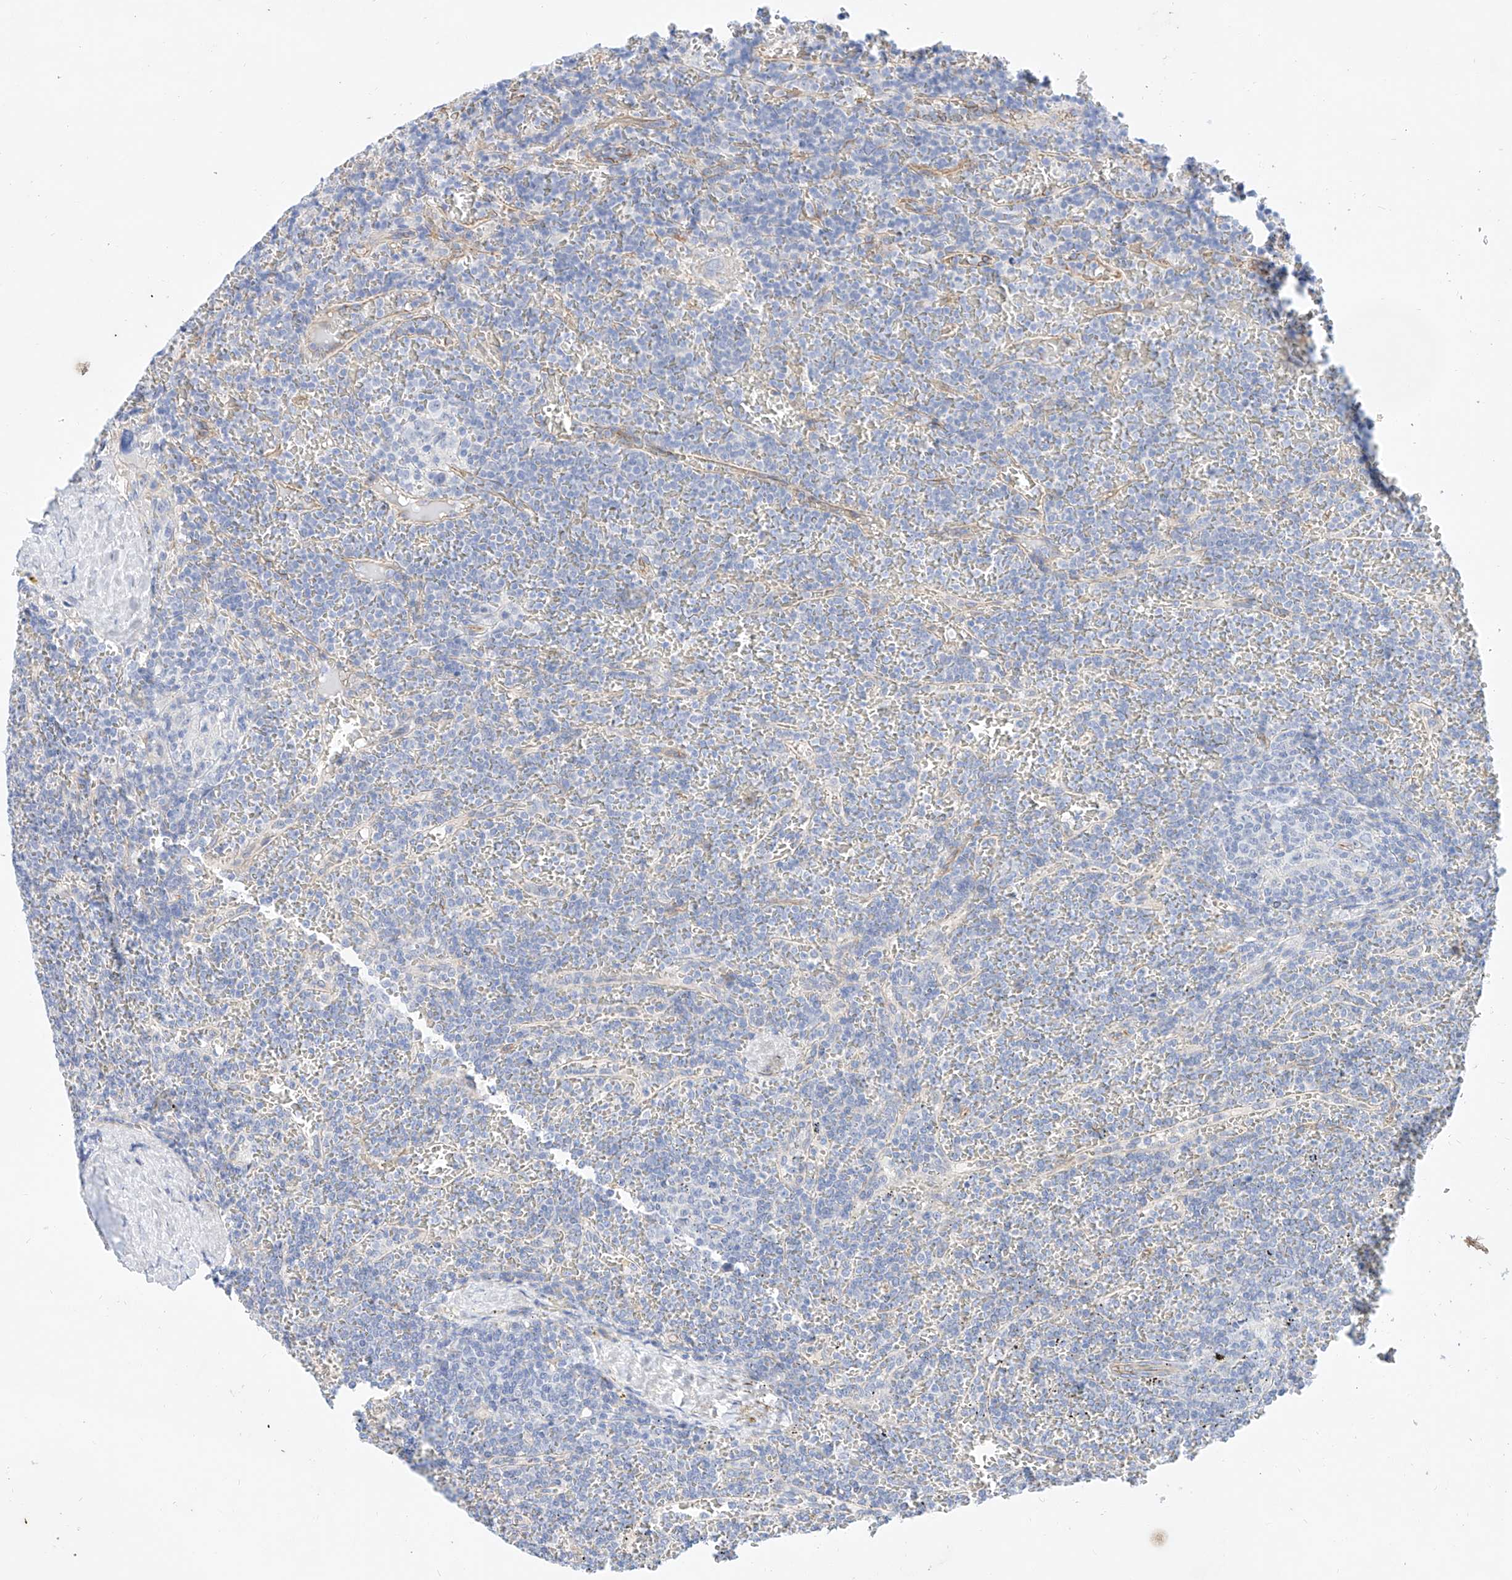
{"staining": {"intensity": "negative", "quantity": "none", "location": "none"}, "tissue": "lymphoma", "cell_type": "Tumor cells", "image_type": "cancer", "snomed": [{"axis": "morphology", "description": "Malignant lymphoma, non-Hodgkin's type, Low grade"}, {"axis": "topography", "description": "Spleen"}], "caption": "Lymphoma was stained to show a protein in brown. There is no significant positivity in tumor cells.", "gene": "SBSPON", "patient": {"sex": "female", "age": 19}}